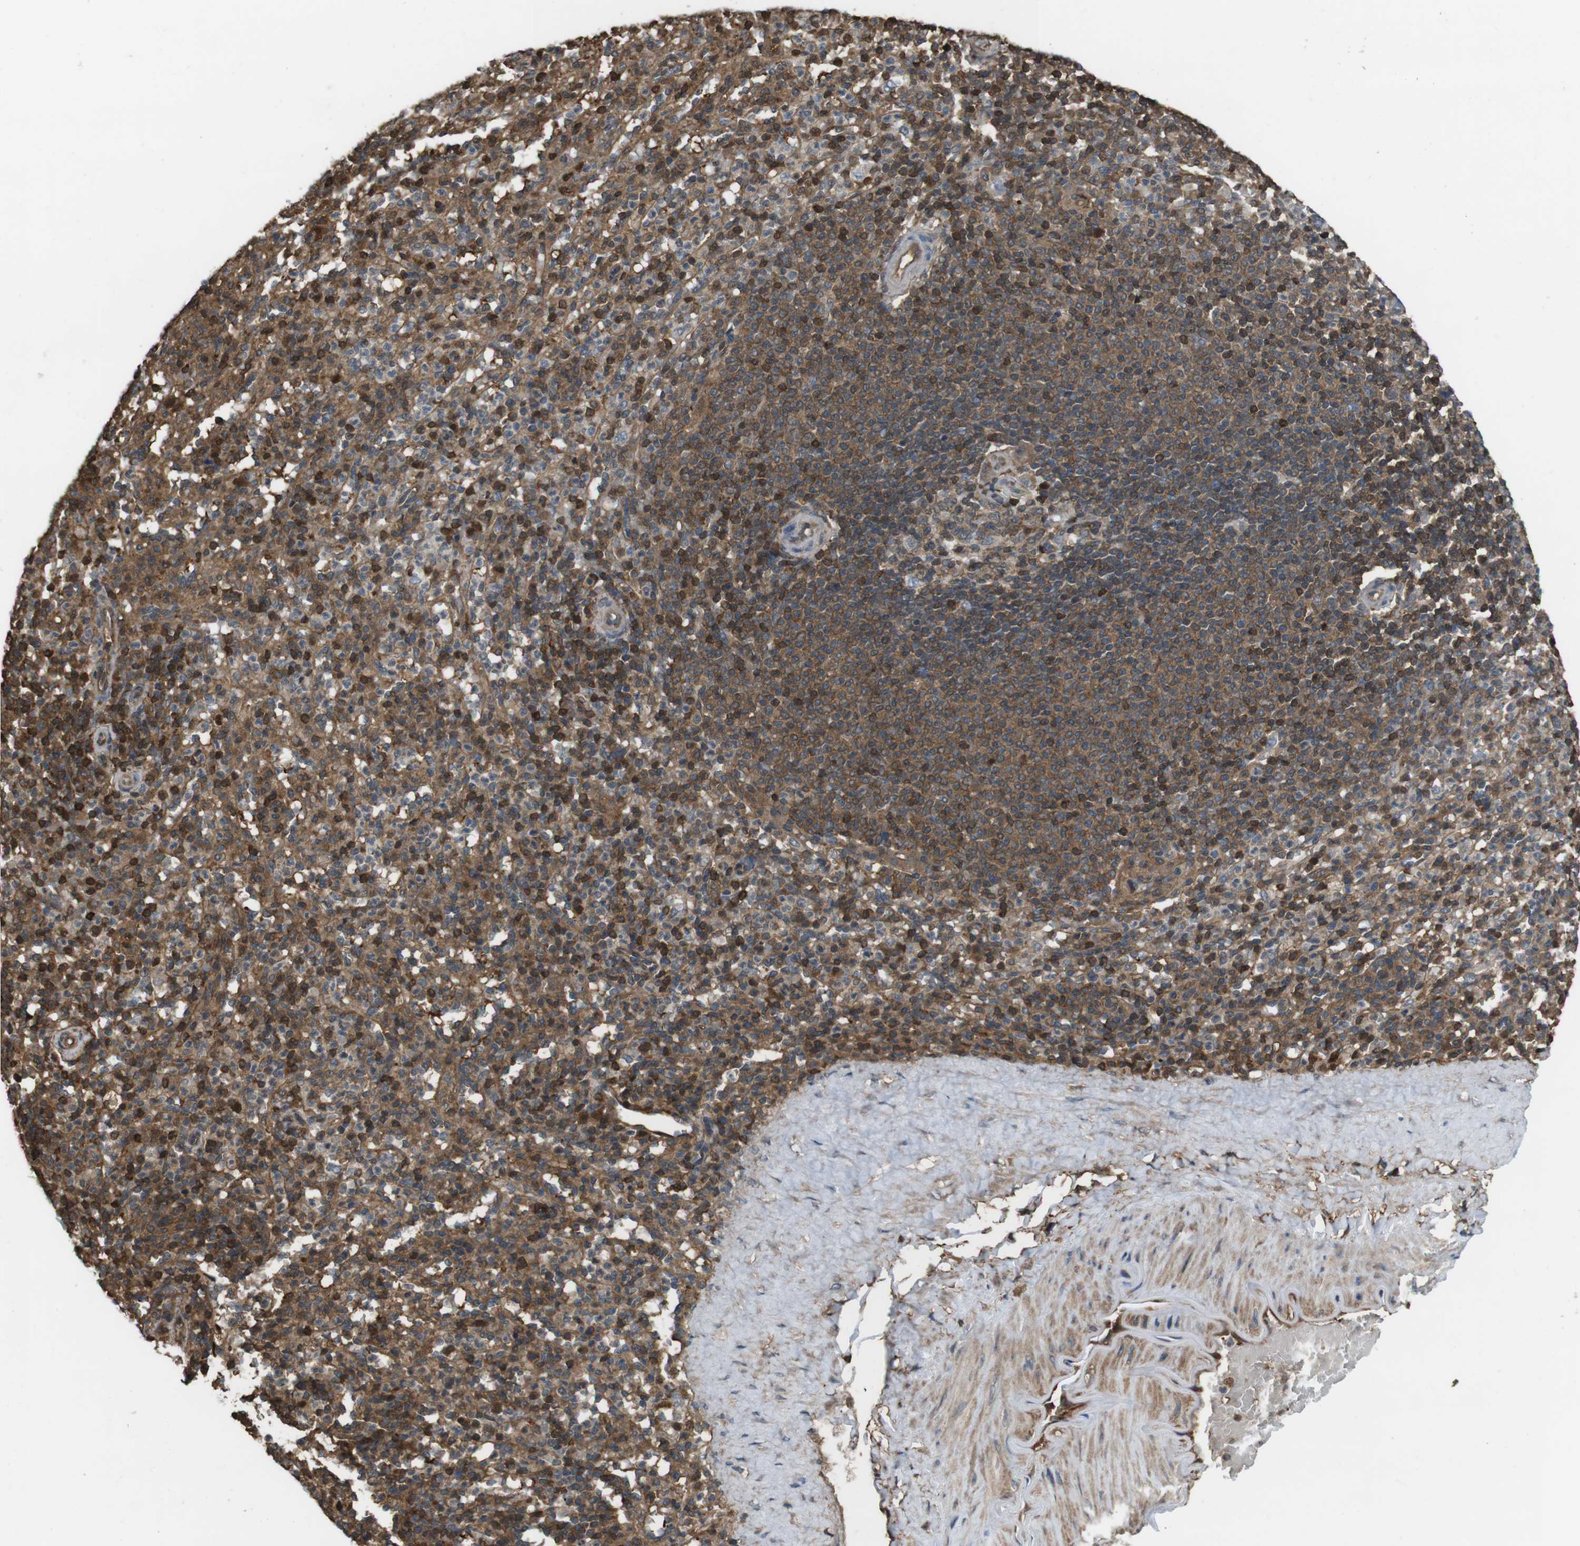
{"staining": {"intensity": "moderate", "quantity": ">75%", "location": "cytoplasmic/membranous"}, "tissue": "spleen", "cell_type": "Cells in red pulp", "image_type": "normal", "snomed": [{"axis": "morphology", "description": "Normal tissue, NOS"}, {"axis": "topography", "description": "Spleen"}], "caption": "Protein analysis of unremarkable spleen exhibits moderate cytoplasmic/membranous staining in about >75% of cells in red pulp.", "gene": "ARHGDIA", "patient": {"sex": "male", "age": 36}}